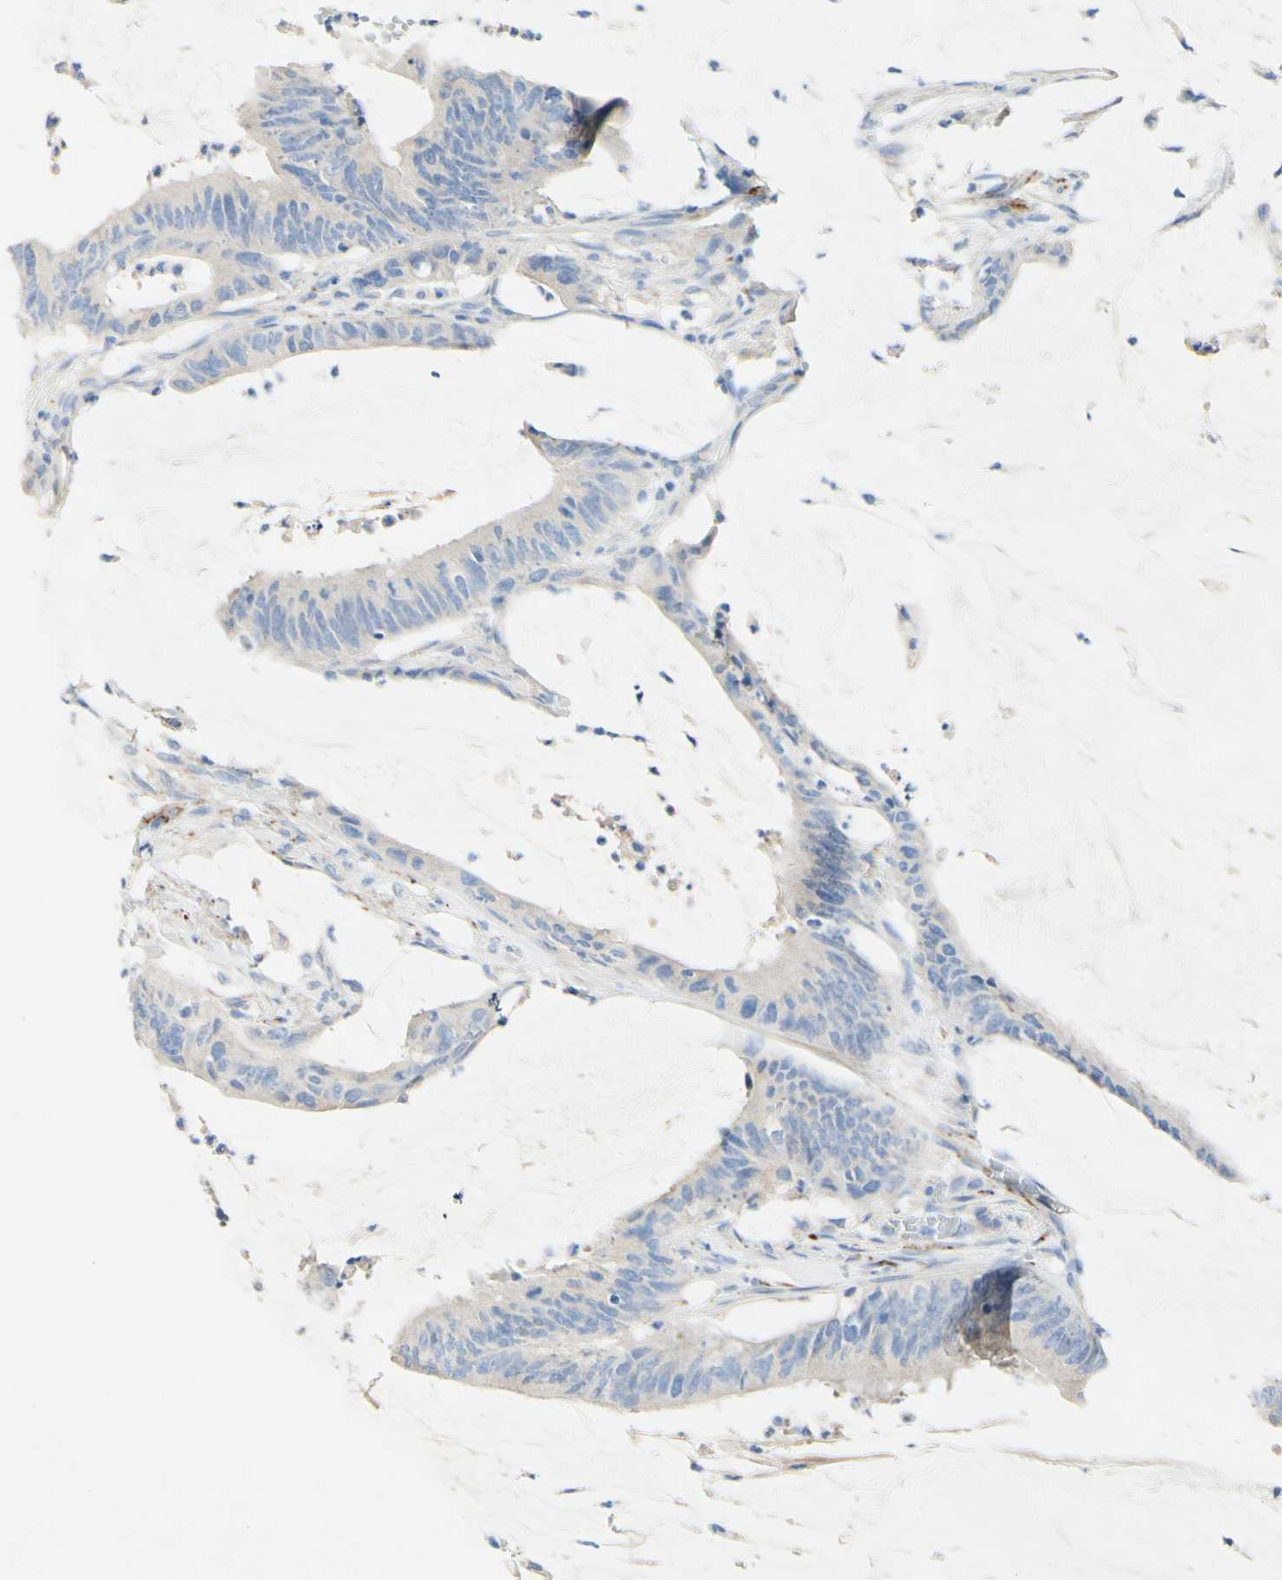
{"staining": {"intensity": "weak", "quantity": "<25%", "location": "cytoplasmic/membranous"}, "tissue": "colorectal cancer", "cell_type": "Tumor cells", "image_type": "cancer", "snomed": [{"axis": "morphology", "description": "Adenocarcinoma, NOS"}, {"axis": "topography", "description": "Rectum"}], "caption": "Tumor cells are negative for protein expression in human colorectal adenocarcinoma. (IHC, brightfield microscopy, high magnification).", "gene": "FGF4", "patient": {"sex": "female", "age": 66}}